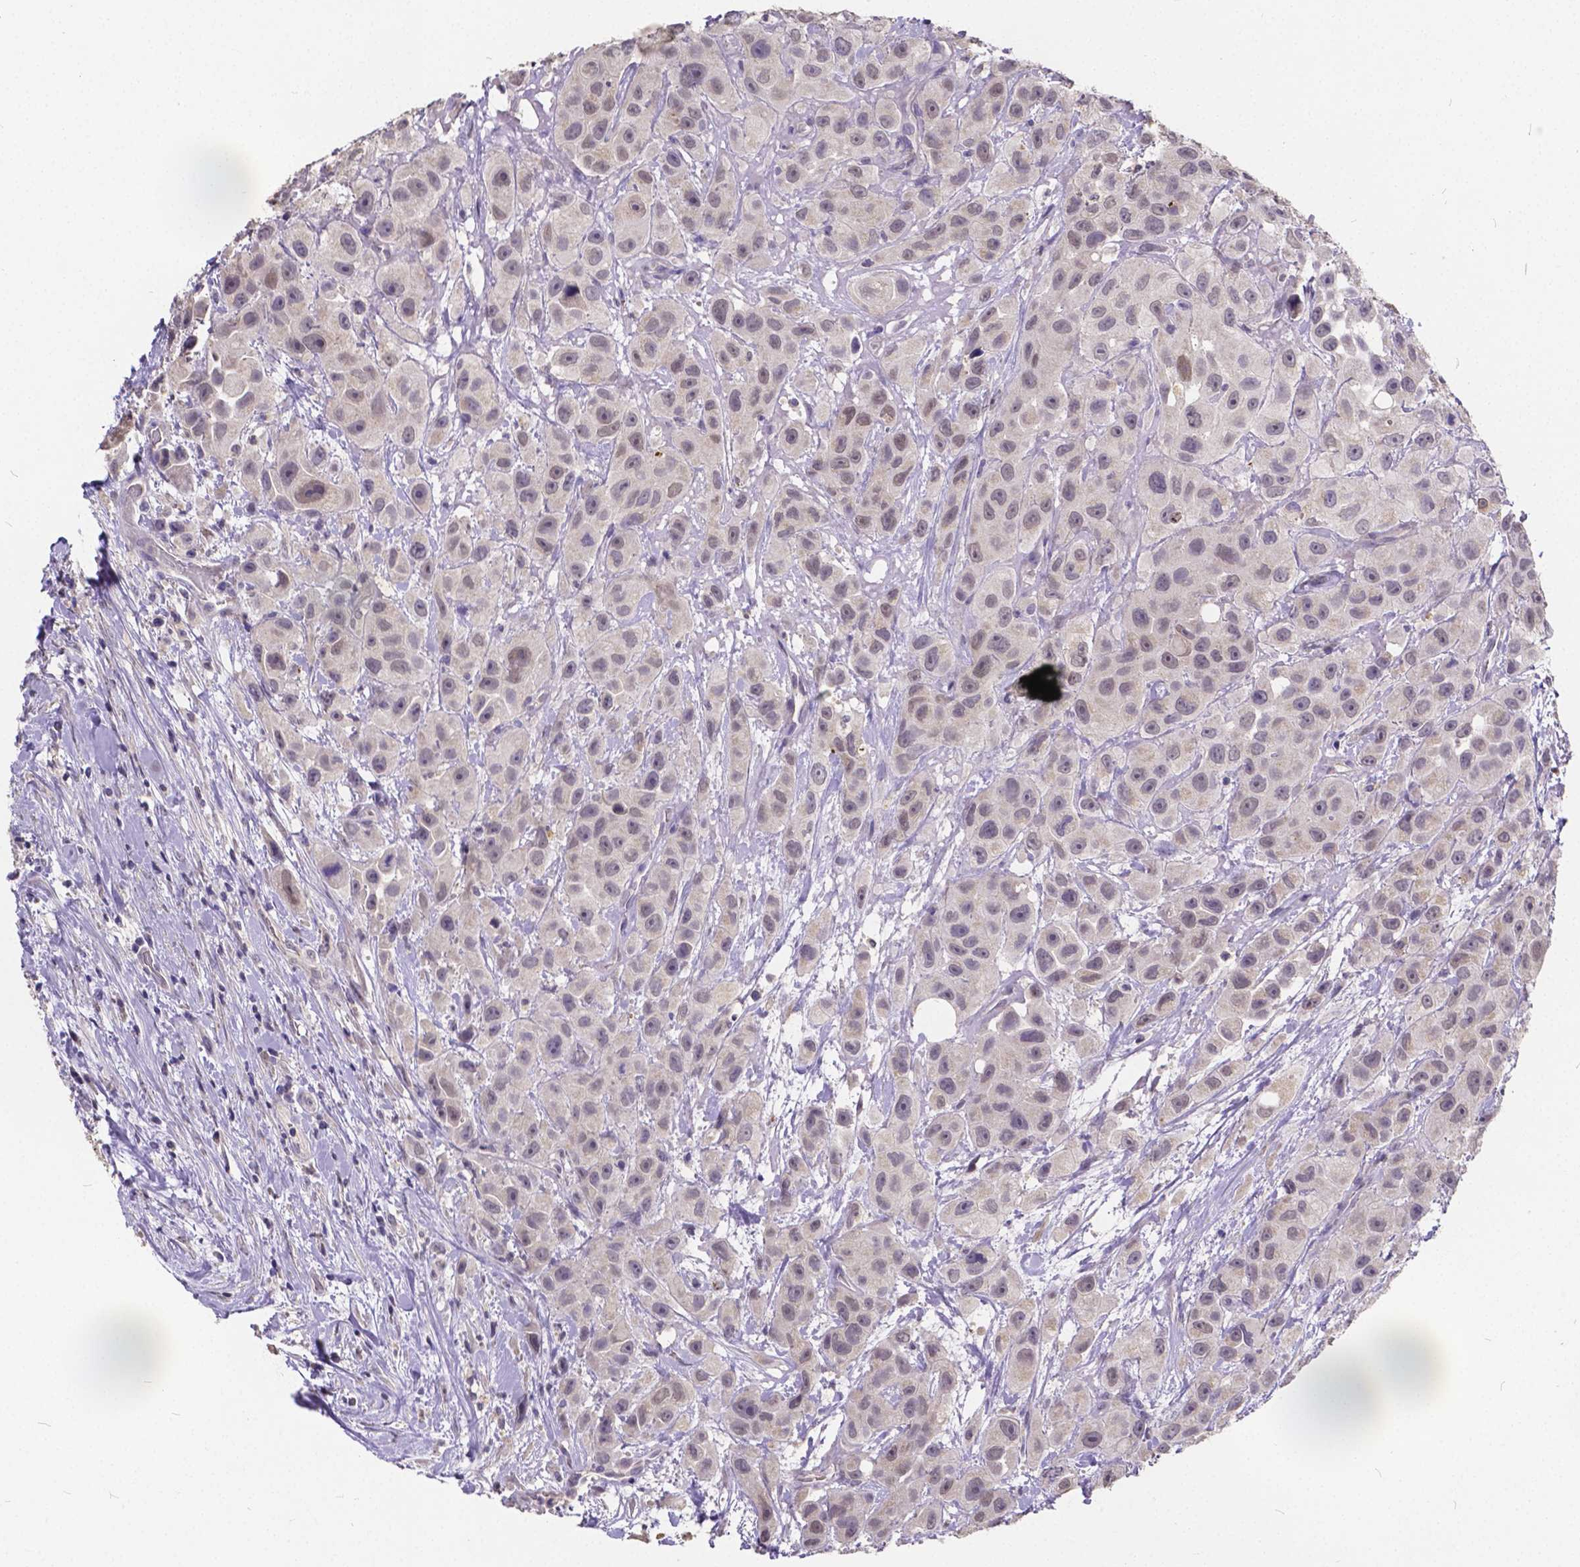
{"staining": {"intensity": "weak", "quantity": "<25%", "location": "nuclear"}, "tissue": "urothelial cancer", "cell_type": "Tumor cells", "image_type": "cancer", "snomed": [{"axis": "morphology", "description": "Urothelial carcinoma, High grade"}, {"axis": "topography", "description": "Urinary bladder"}], "caption": "Immunohistochemistry photomicrograph of neoplastic tissue: human high-grade urothelial carcinoma stained with DAB (3,3'-diaminobenzidine) displays no significant protein staining in tumor cells. (DAB (3,3'-diaminobenzidine) immunohistochemistry visualized using brightfield microscopy, high magnification).", "gene": "CTNNA2", "patient": {"sex": "male", "age": 79}}